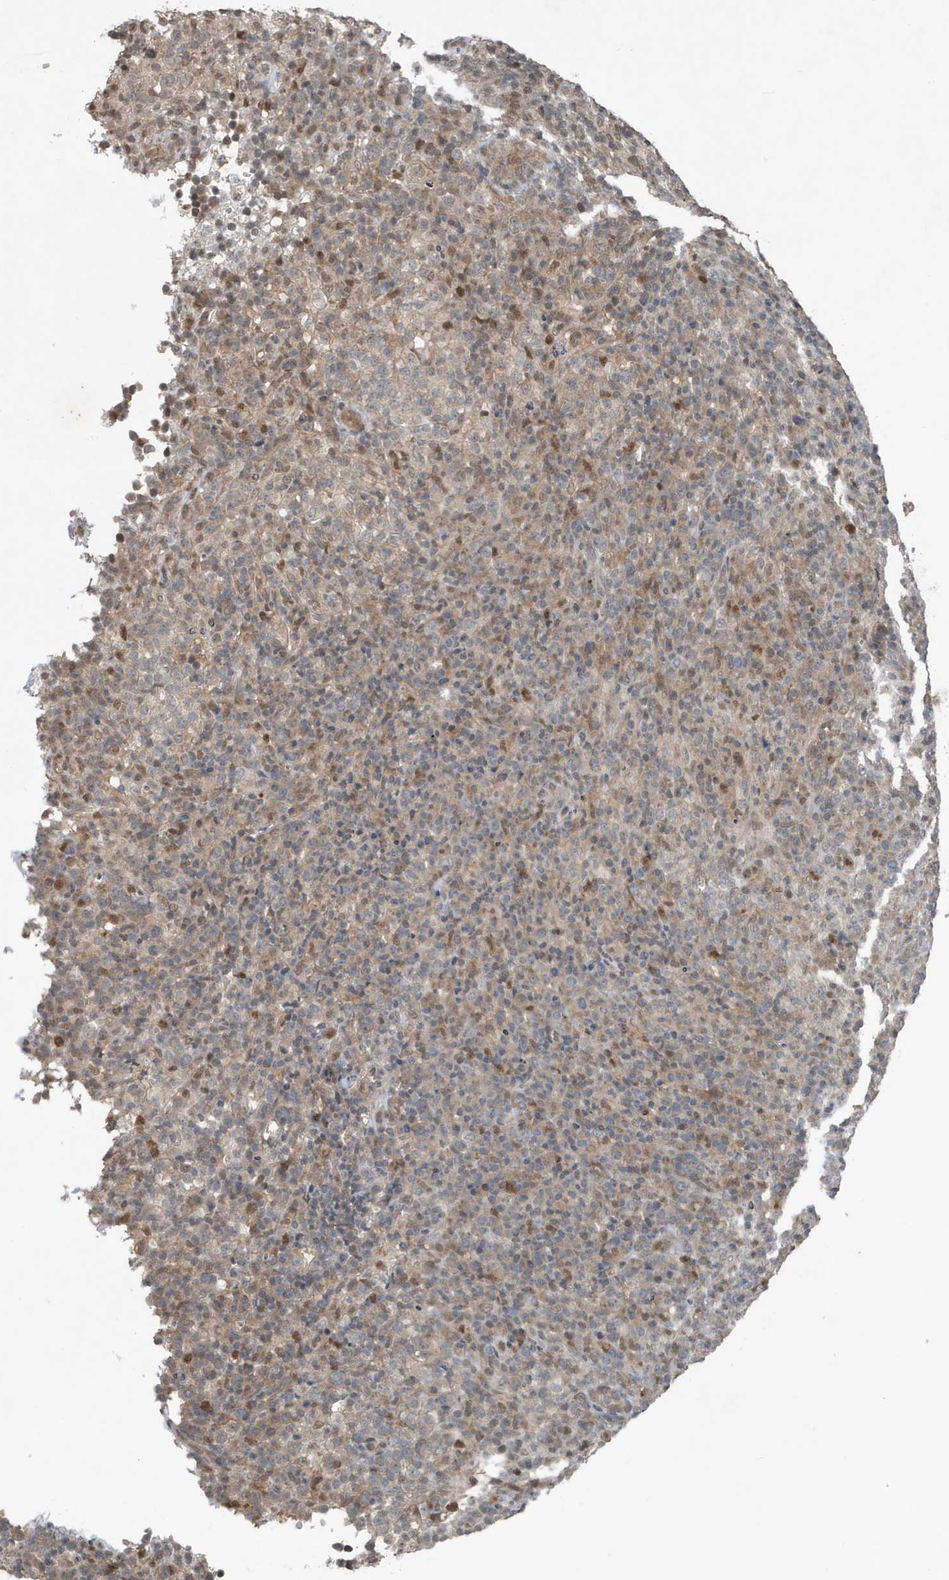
{"staining": {"intensity": "negative", "quantity": "none", "location": "none"}, "tissue": "lymphoma", "cell_type": "Tumor cells", "image_type": "cancer", "snomed": [{"axis": "morphology", "description": "Malignant lymphoma, non-Hodgkin's type, High grade"}, {"axis": "topography", "description": "Lymph node"}], "caption": "There is no significant staining in tumor cells of malignant lymphoma, non-Hodgkin's type (high-grade). (Brightfield microscopy of DAB (3,3'-diaminobenzidine) IHC at high magnification).", "gene": "HSPA1A", "patient": {"sex": "female", "age": 76}}